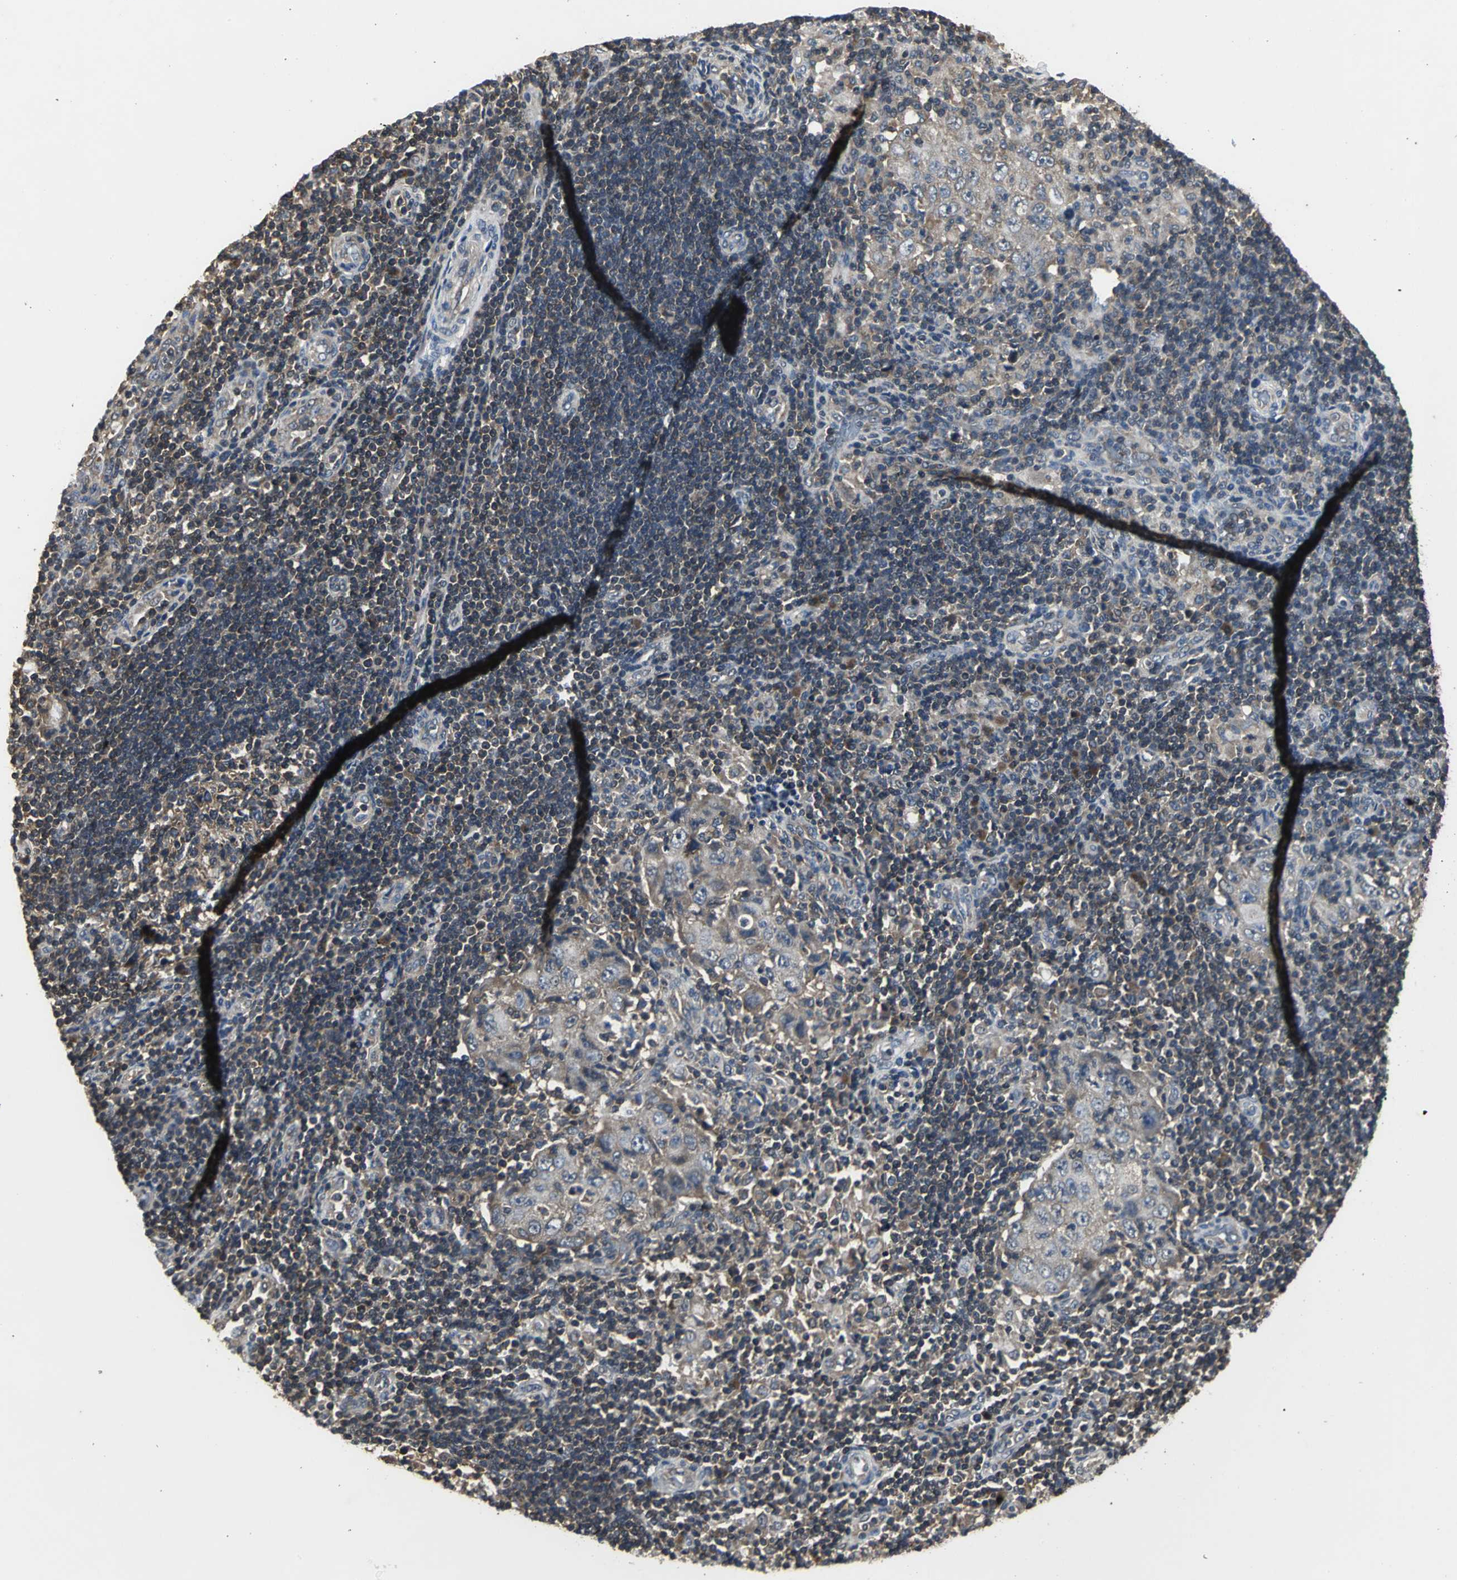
{"staining": {"intensity": "moderate", "quantity": ">75%", "location": "cytoplasmic/membranous"}, "tissue": "lymph node", "cell_type": "Germinal center cells", "image_type": "normal", "snomed": [{"axis": "morphology", "description": "Normal tissue, NOS"}, {"axis": "morphology", "description": "Squamous cell carcinoma, metastatic, NOS"}, {"axis": "topography", "description": "Lymph node"}], "caption": "Immunohistochemical staining of unremarkable lymph node demonstrates moderate cytoplasmic/membranous protein staining in approximately >75% of germinal center cells. (DAB = brown stain, brightfield microscopy at high magnification).", "gene": "IRF3", "patient": {"sex": "female", "age": 53}}